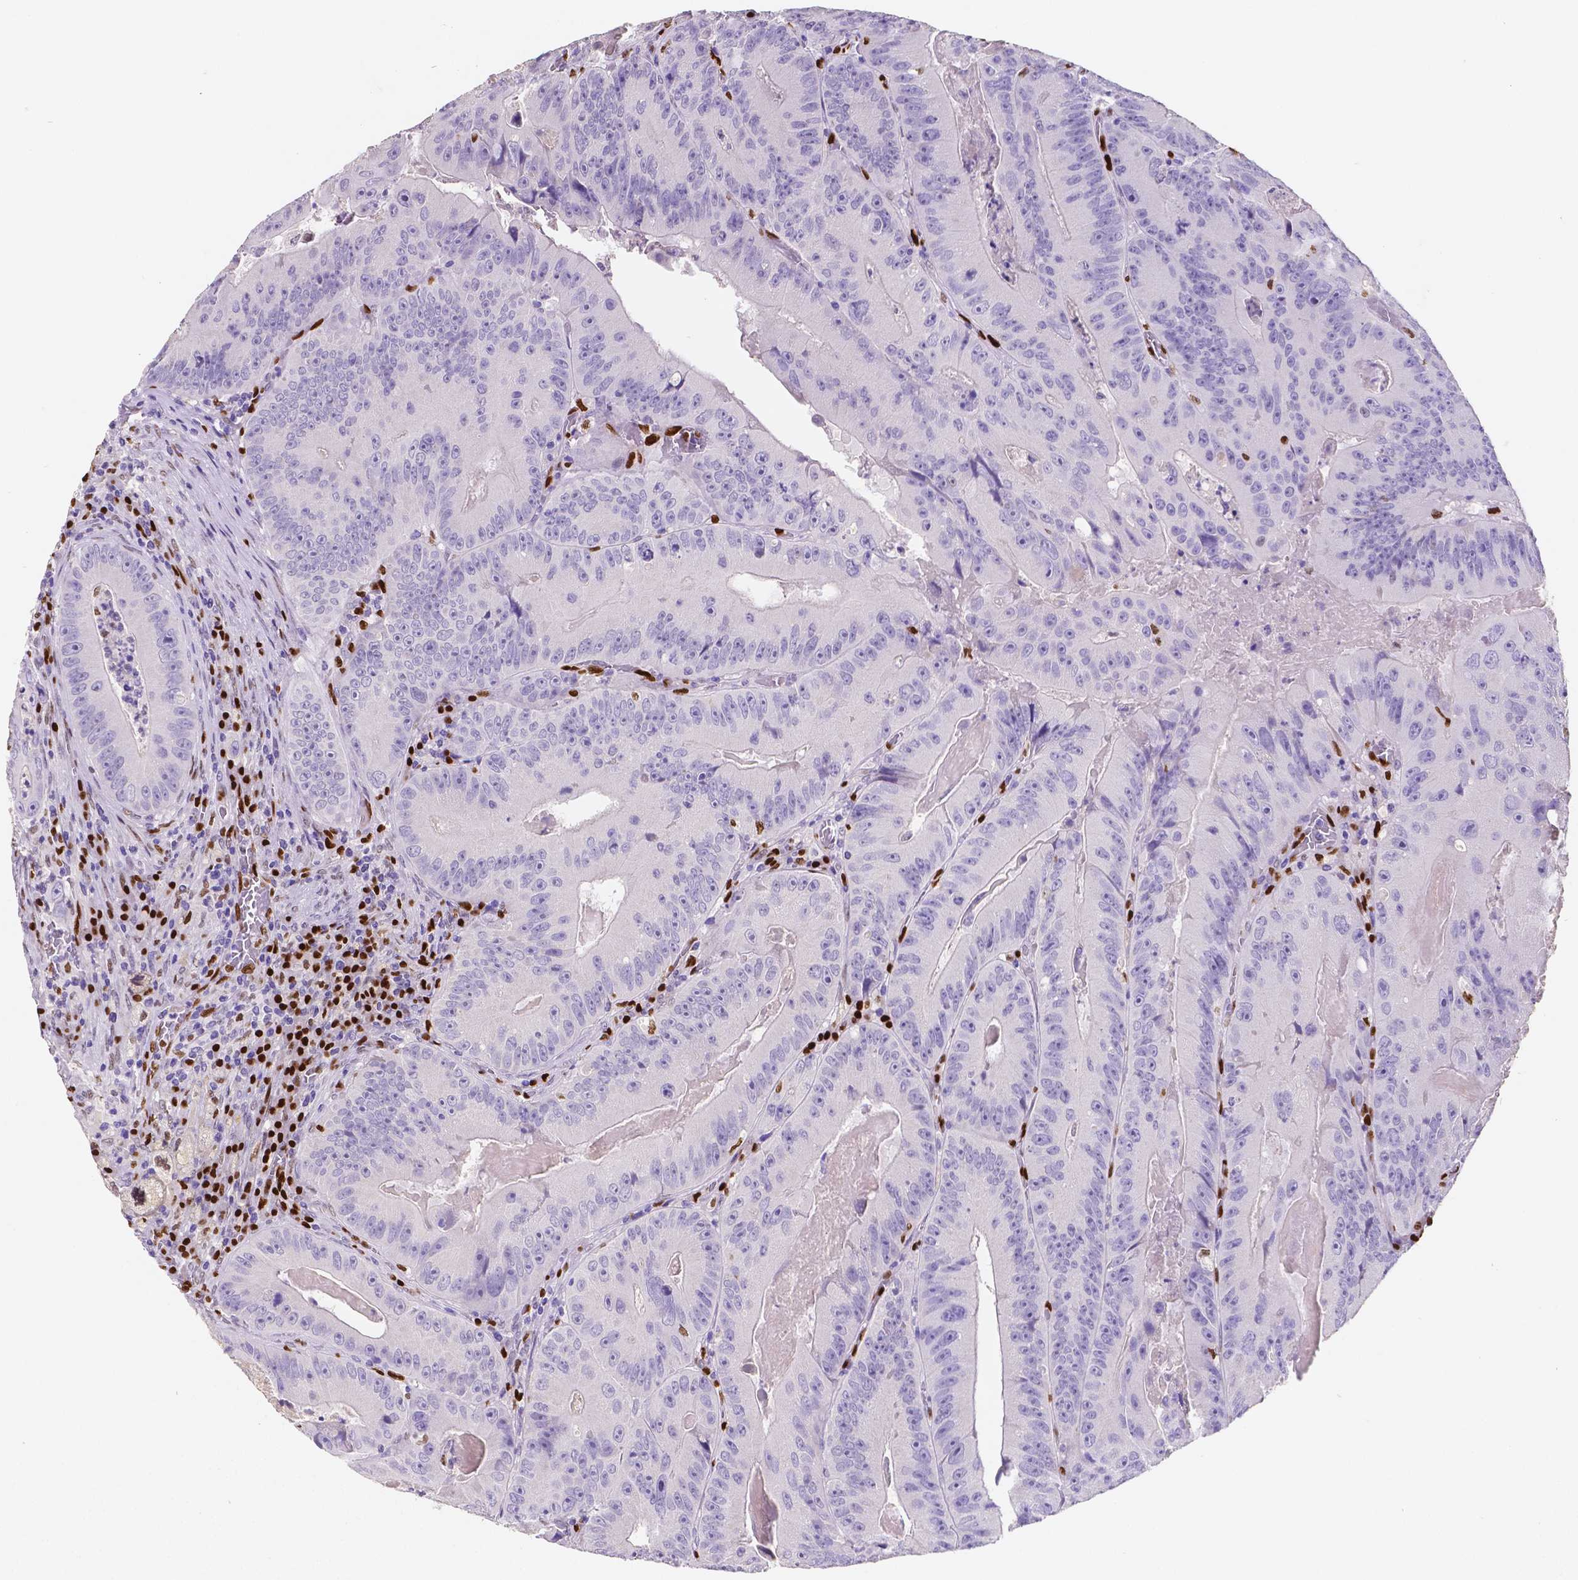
{"staining": {"intensity": "negative", "quantity": "none", "location": "none"}, "tissue": "colorectal cancer", "cell_type": "Tumor cells", "image_type": "cancer", "snomed": [{"axis": "morphology", "description": "Adenocarcinoma, NOS"}, {"axis": "topography", "description": "Colon"}], "caption": "Tumor cells are negative for protein expression in human adenocarcinoma (colorectal).", "gene": "MEF2C", "patient": {"sex": "female", "age": 86}}